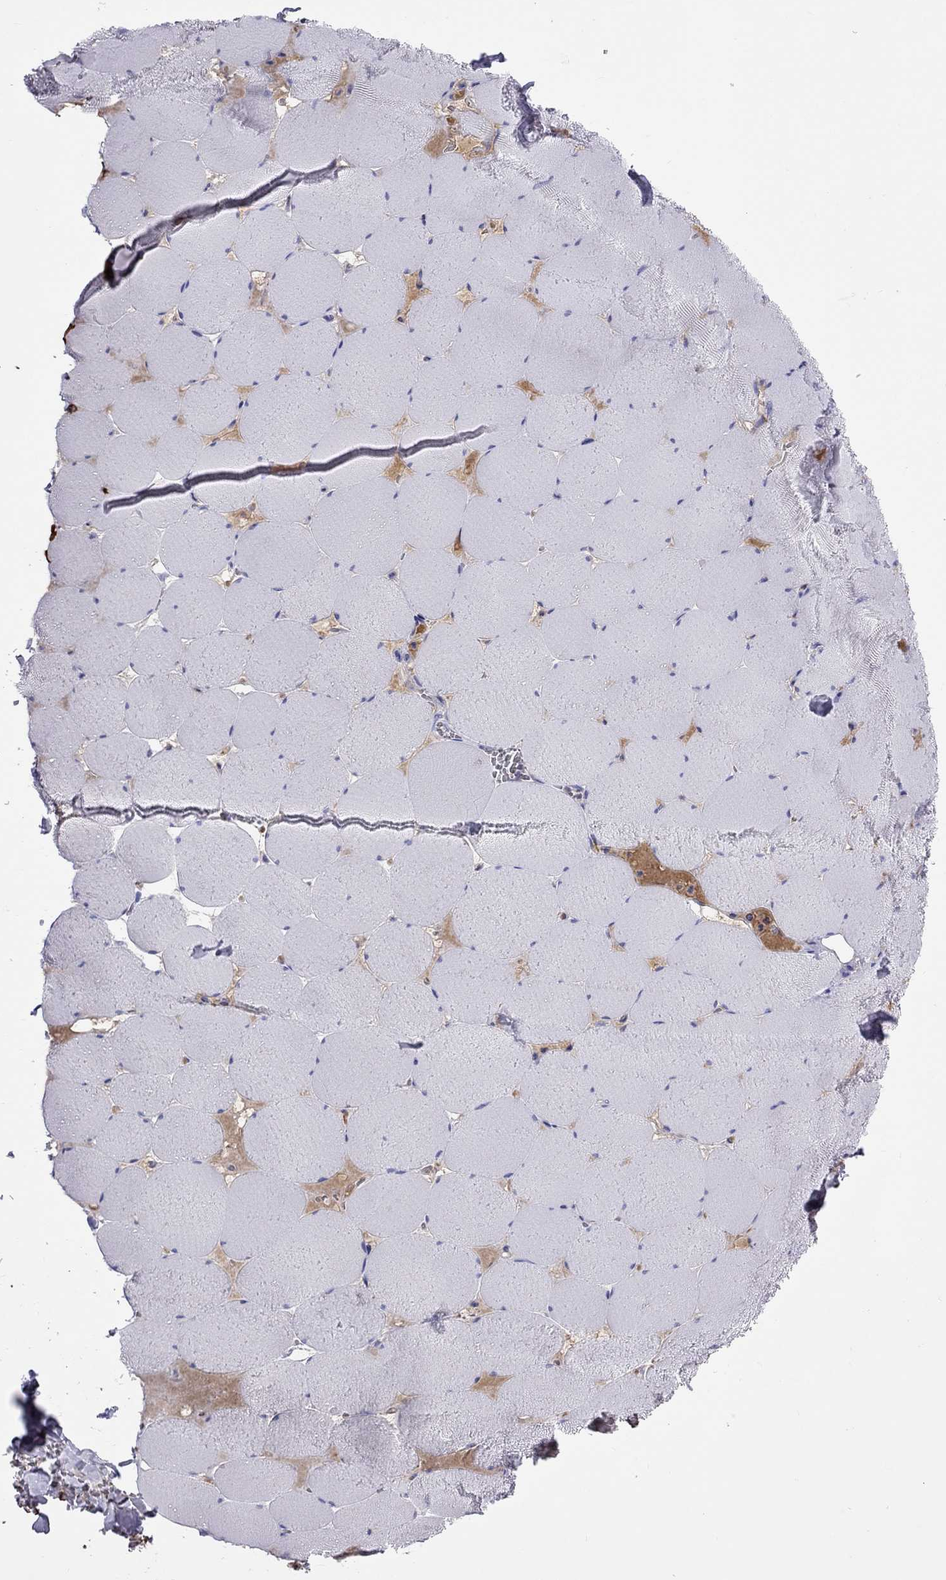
{"staining": {"intensity": "negative", "quantity": "none", "location": "none"}, "tissue": "skeletal muscle", "cell_type": "Myocytes", "image_type": "normal", "snomed": [{"axis": "morphology", "description": "Normal tissue, NOS"}, {"axis": "morphology", "description": "Malignant melanoma, Metastatic site"}, {"axis": "topography", "description": "Skeletal muscle"}], "caption": "Immunohistochemistry photomicrograph of unremarkable skeletal muscle: skeletal muscle stained with DAB shows no significant protein positivity in myocytes. (DAB (3,3'-diaminobenzidine) IHC, high magnification).", "gene": "SERPINA3", "patient": {"sex": "male", "age": 50}}